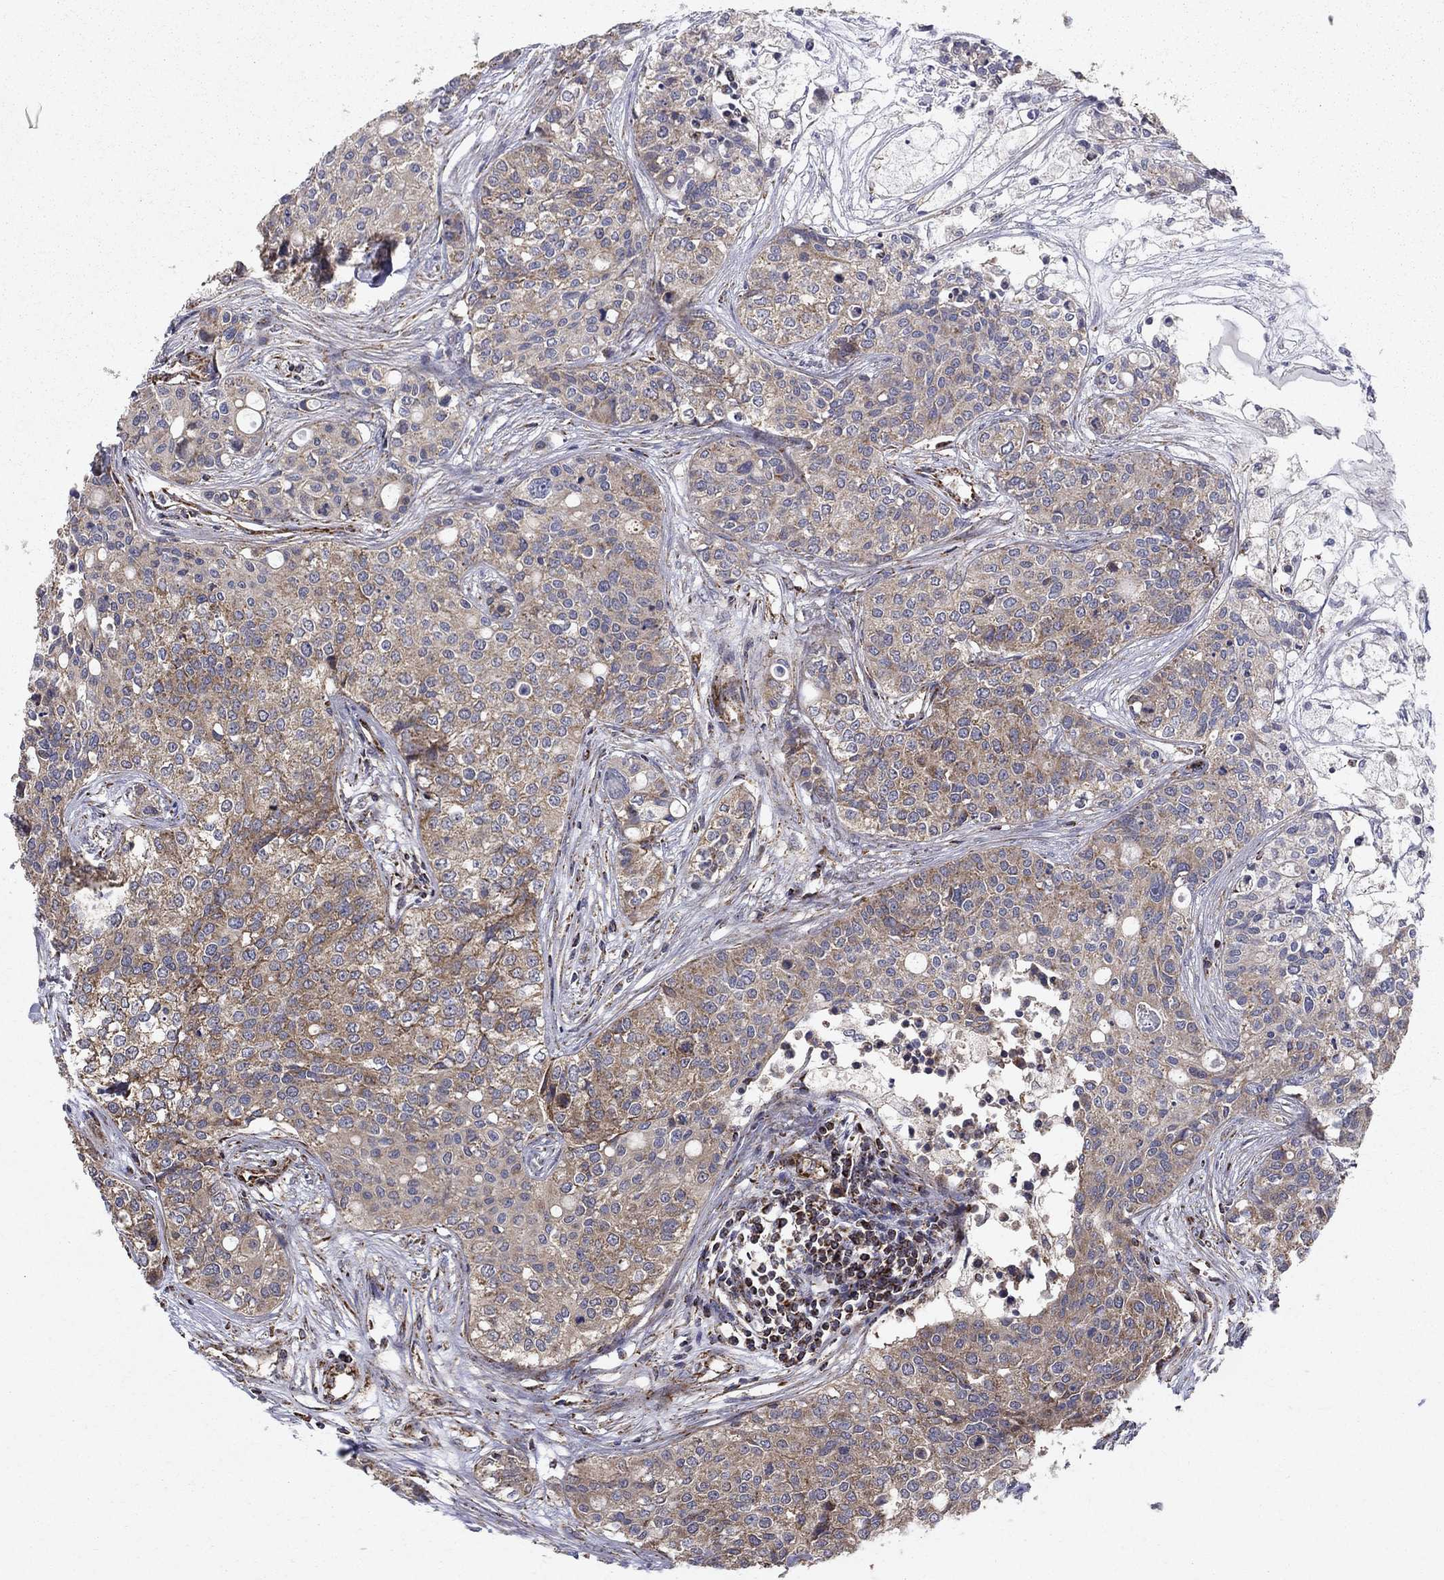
{"staining": {"intensity": "moderate", "quantity": "25%-75%", "location": "cytoplasmic/membranous"}, "tissue": "carcinoid", "cell_type": "Tumor cells", "image_type": "cancer", "snomed": [{"axis": "morphology", "description": "Carcinoid, malignant, NOS"}, {"axis": "topography", "description": "Colon"}], "caption": "This photomicrograph shows immunohistochemistry (IHC) staining of human malignant carcinoid, with medium moderate cytoplasmic/membranous positivity in approximately 25%-75% of tumor cells.", "gene": "NDUFS8", "patient": {"sex": "male", "age": 81}}